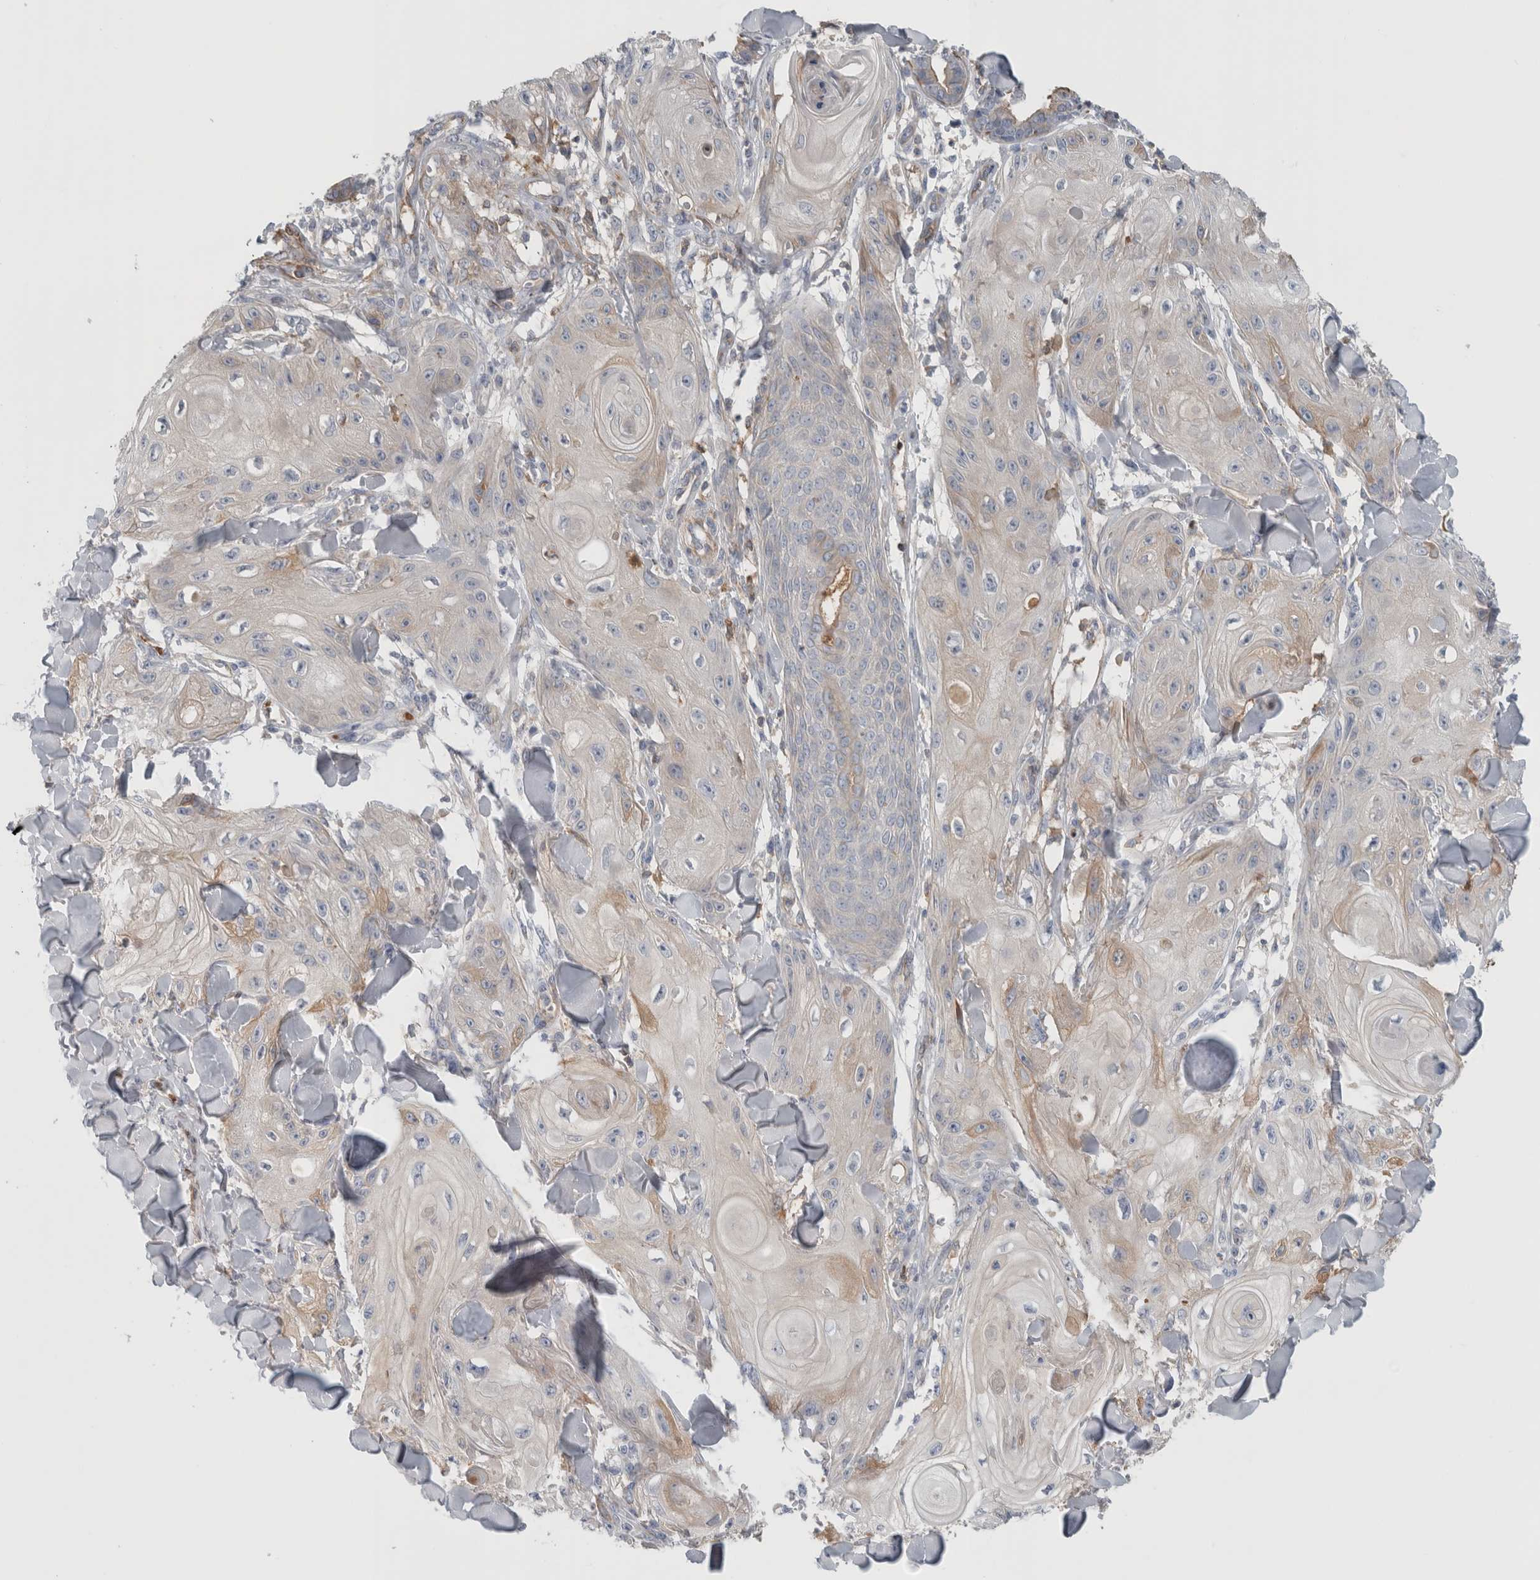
{"staining": {"intensity": "negative", "quantity": "none", "location": "none"}, "tissue": "skin cancer", "cell_type": "Tumor cells", "image_type": "cancer", "snomed": [{"axis": "morphology", "description": "Squamous cell carcinoma, NOS"}, {"axis": "topography", "description": "Skin"}], "caption": "Tumor cells show no significant protein expression in skin cancer (squamous cell carcinoma). Brightfield microscopy of IHC stained with DAB (brown) and hematoxylin (blue), captured at high magnification.", "gene": "CFI", "patient": {"sex": "male", "age": 74}}